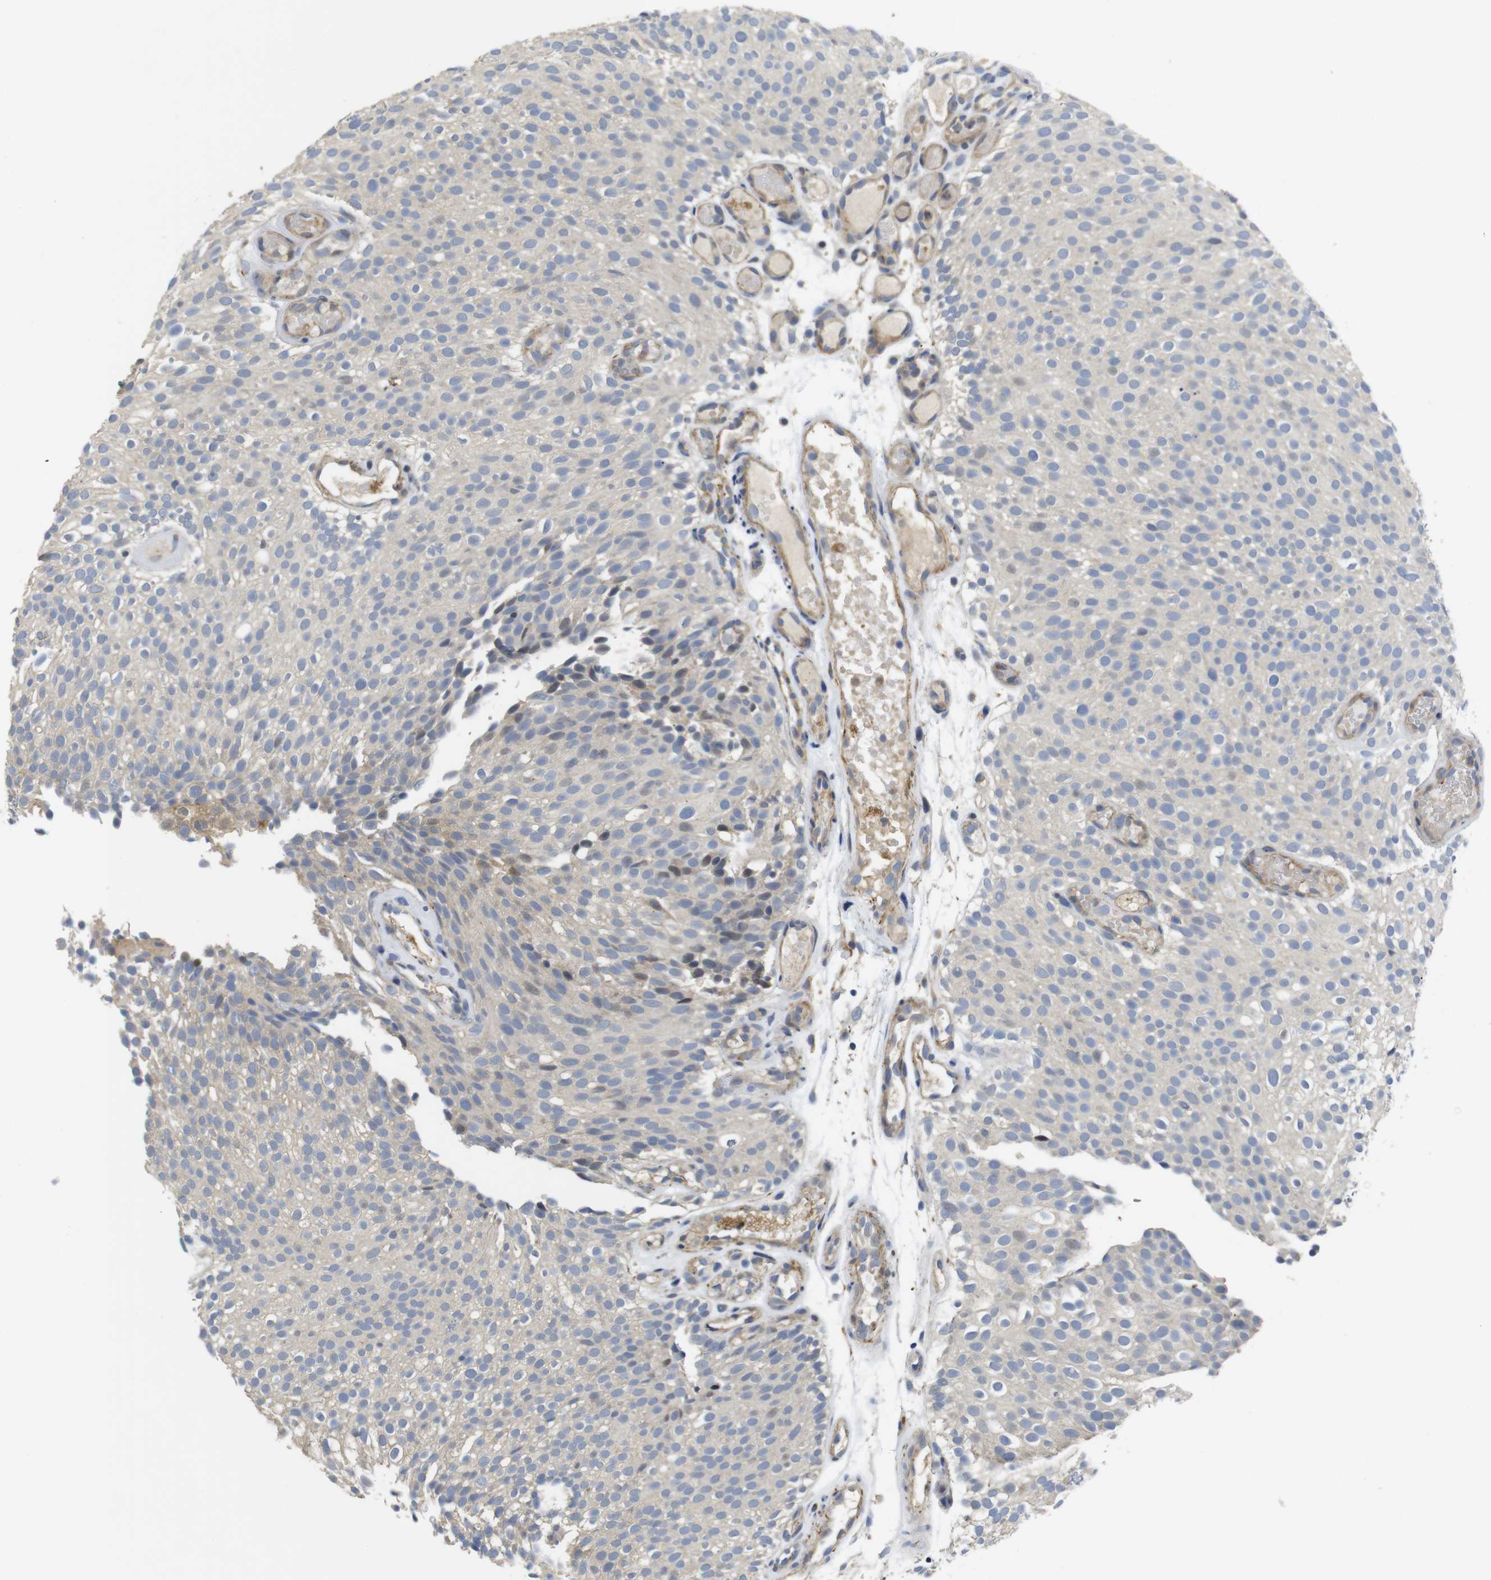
{"staining": {"intensity": "negative", "quantity": "none", "location": "none"}, "tissue": "urothelial cancer", "cell_type": "Tumor cells", "image_type": "cancer", "snomed": [{"axis": "morphology", "description": "Urothelial carcinoma, Low grade"}, {"axis": "topography", "description": "Urinary bladder"}], "caption": "Tumor cells show no significant protein positivity in urothelial cancer.", "gene": "FNTA", "patient": {"sex": "male", "age": 78}}